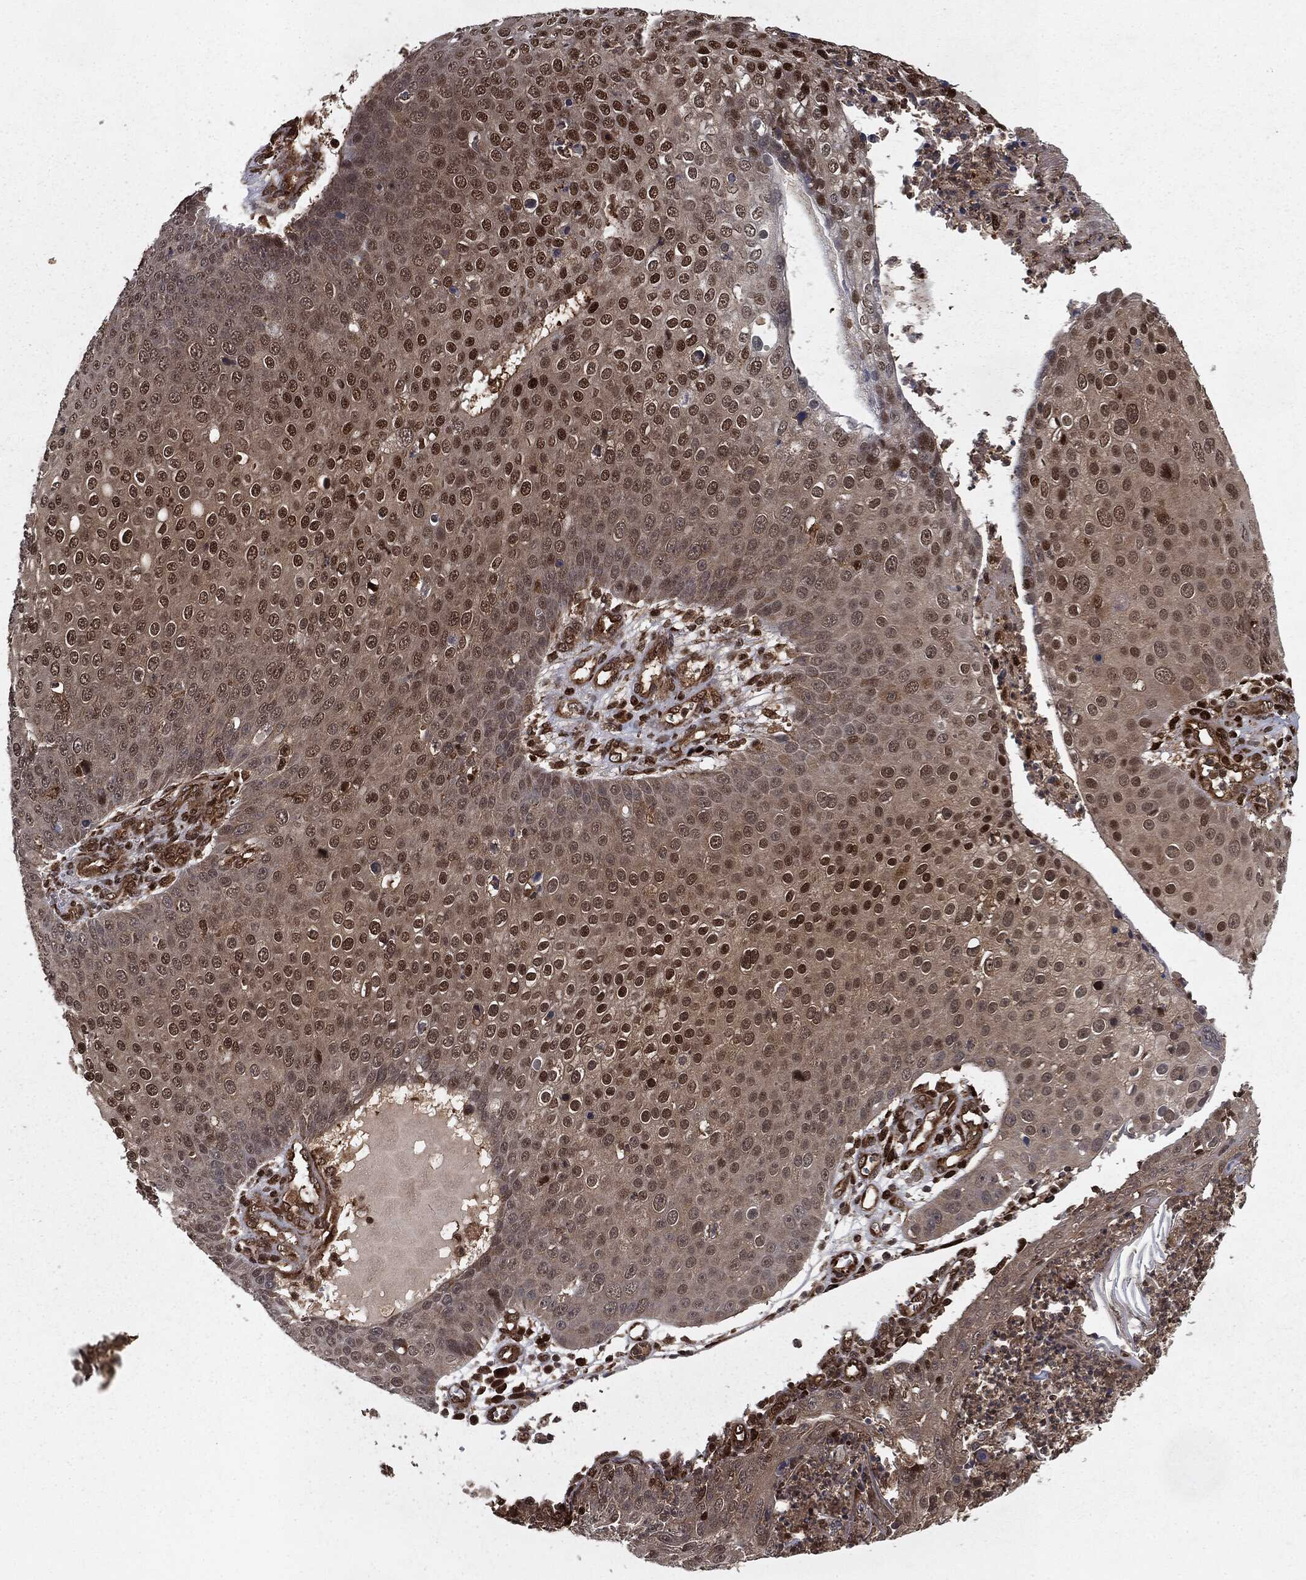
{"staining": {"intensity": "strong", "quantity": "25%-75%", "location": "nuclear"}, "tissue": "skin cancer", "cell_type": "Tumor cells", "image_type": "cancer", "snomed": [{"axis": "morphology", "description": "Squamous cell carcinoma, NOS"}, {"axis": "topography", "description": "Skin"}], "caption": "DAB (3,3'-diaminobenzidine) immunohistochemical staining of human skin cancer shows strong nuclear protein staining in approximately 25%-75% of tumor cells.", "gene": "RANBP9", "patient": {"sex": "male", "age": 71}}